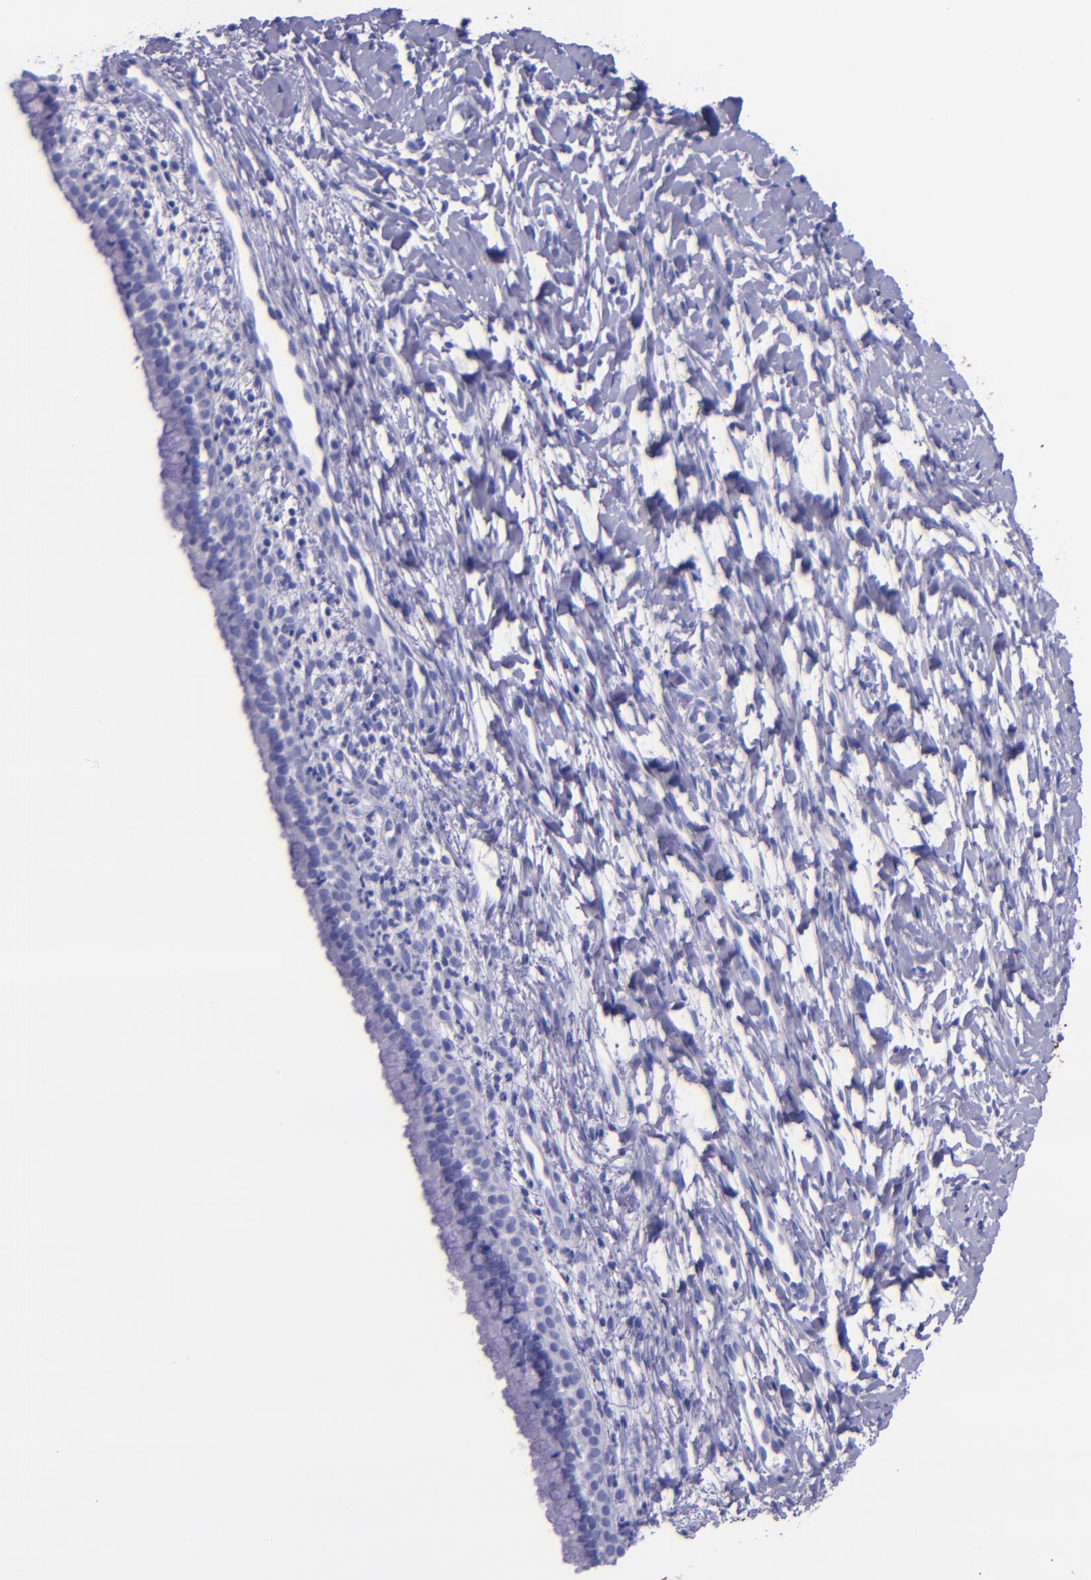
{"staining": {"intensity": "negative", "quantity": "none", "location": "none"}, "tissue": "cervix", "cell_type": "Glandular cells", "image_type": "normal", "snomed": [{"axis": "morphology", "description": "Normal tissue, NOS"}, {"axis": "topography", "description": "Cervix"}], "caption": "There is no significant staining in glandular cells of cervix. The staining is performed using DAB brown chromogen with nuclei counter-stained in using hematoxylin.", "gene": "MBP", "patient": {"sex": "female", "age": 46}}